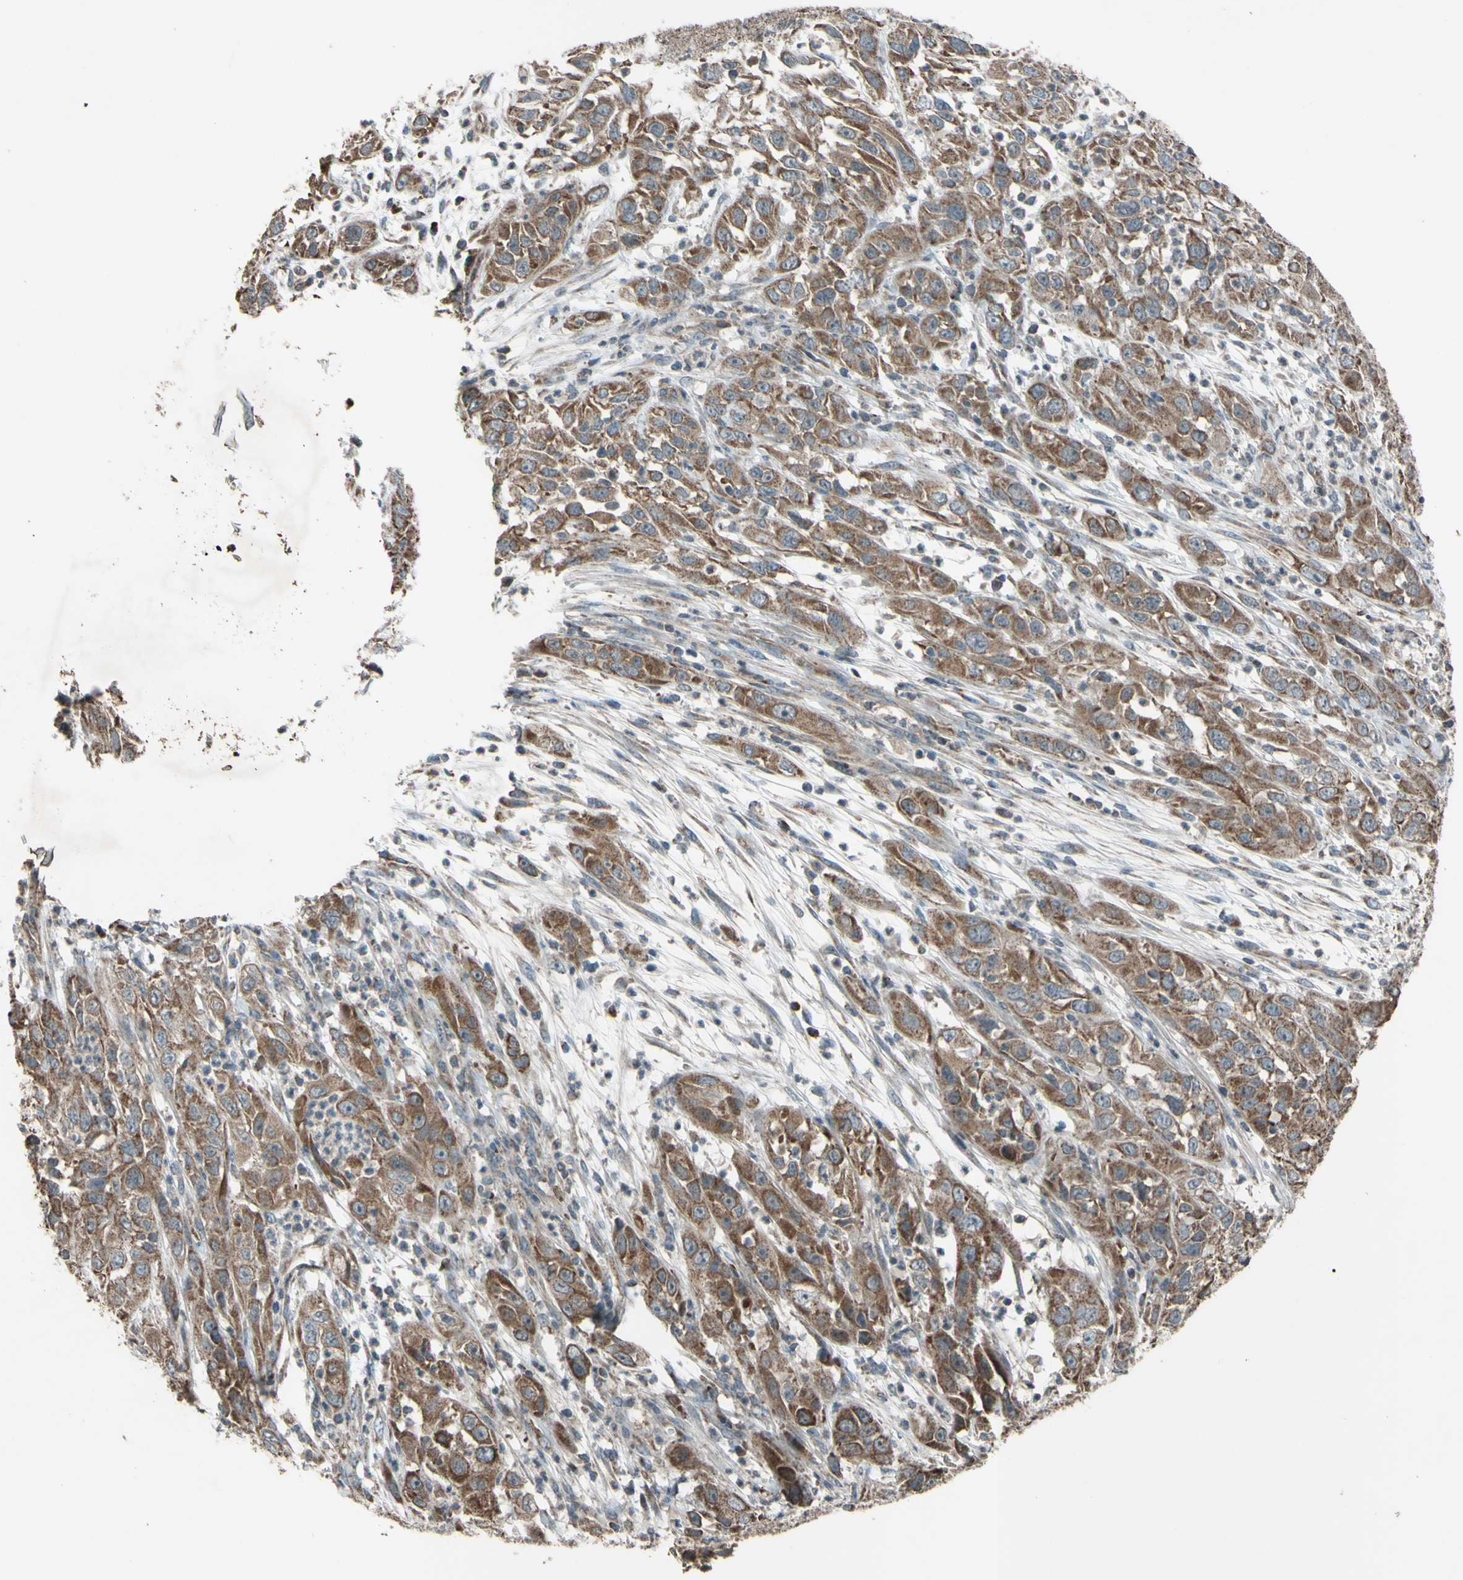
{"staining": {"intensity": "moderate", "quantity": ">75%", "location": "cytoplasmic/membranous"}, "tissue": "cervical cancer", "cell_type": "Tumor cells", "image_type": "cancer", "snomed": [{"axis": "morphology", "description": "Squamous cell carcinoma, NOS"}, {"axis": "topography", "description": "Cervix"}], "caption": "Squamous cell carcinoma (cervical) stained for a protein reveals moderate cytoplasmic/membranous positivity in tumor cells.", "gene": "ACOT8", "patient": {"sex": "female", "age": 32}}